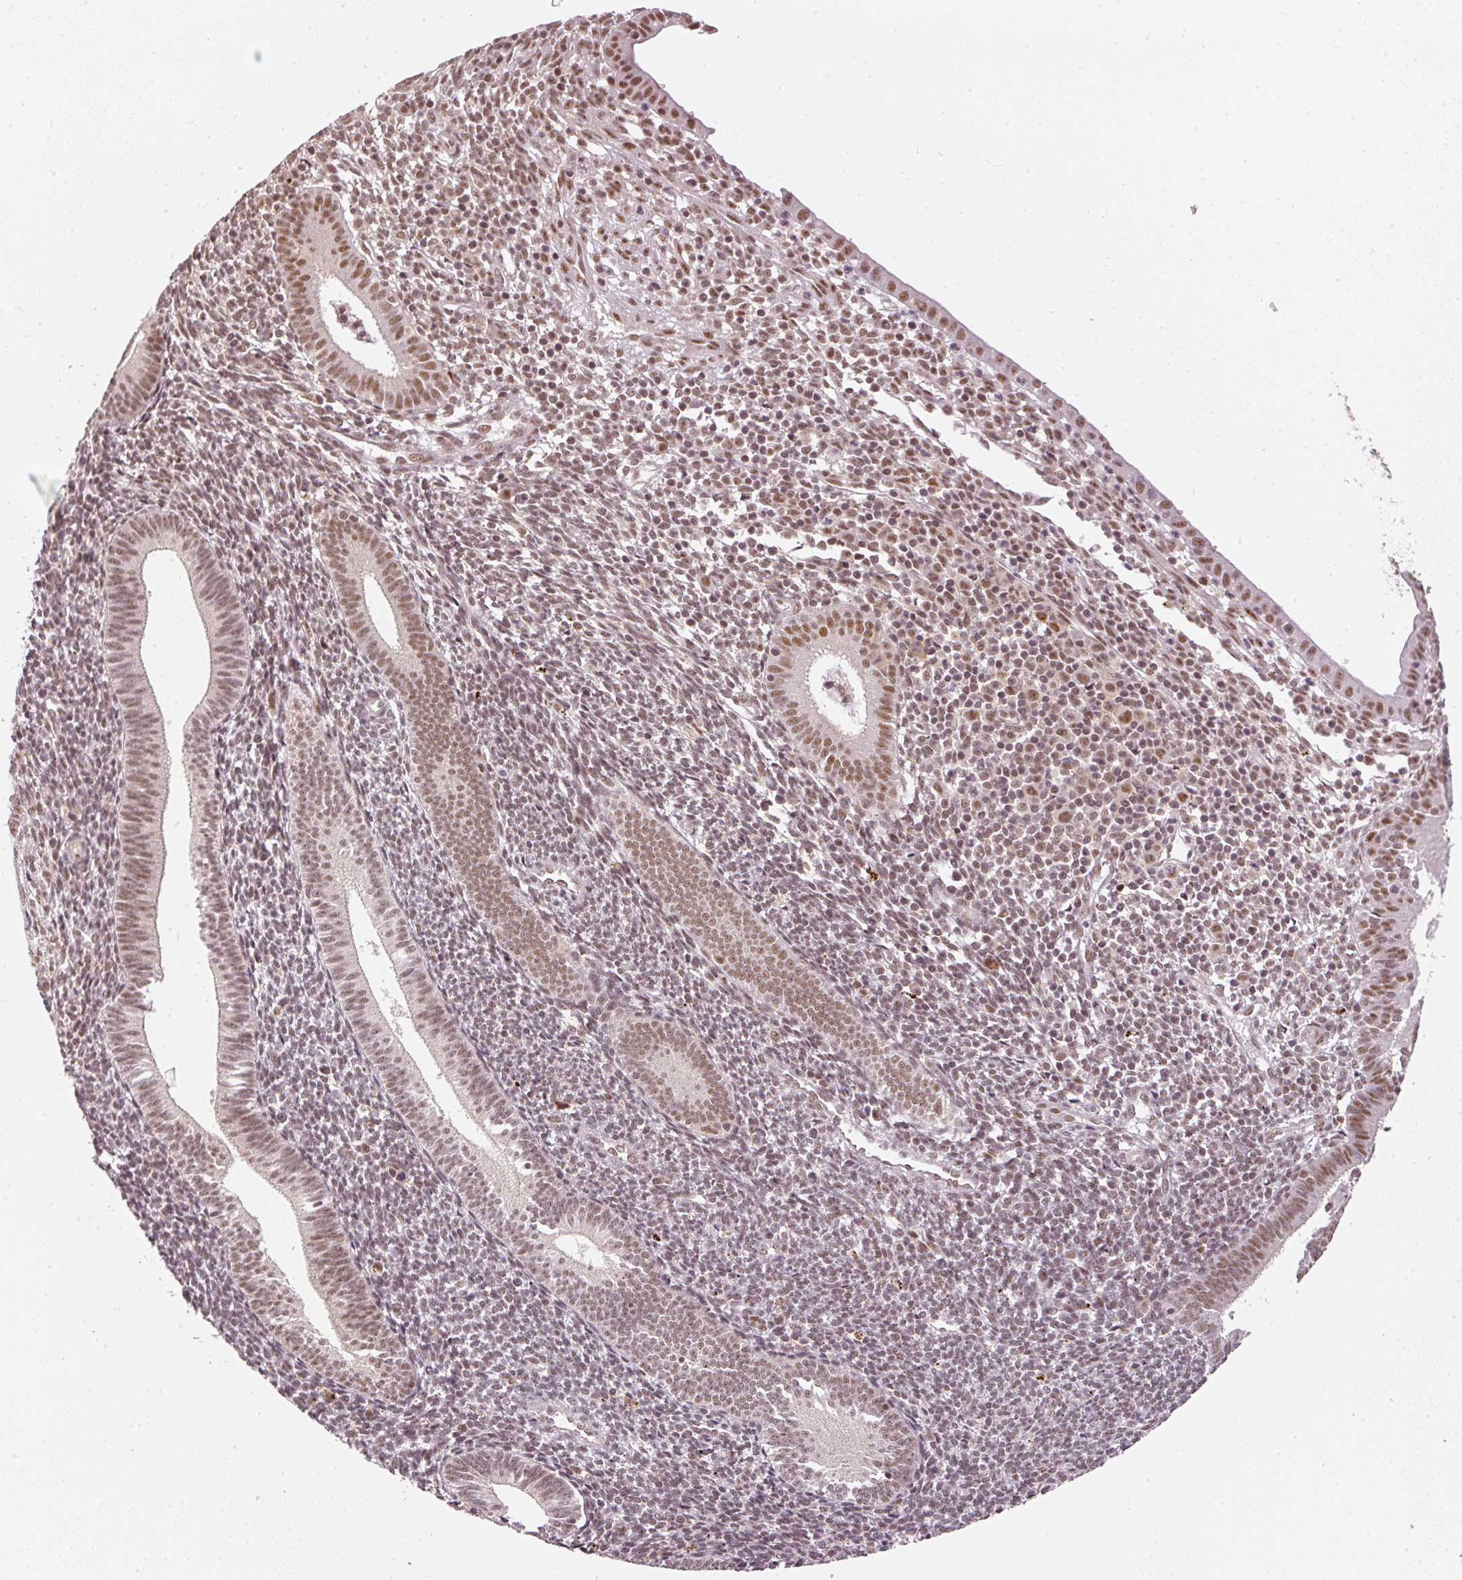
{"staining": {"intensity": "moderate", "quantity": "25%-75%", "location": "nuclear"}, "tissue": "endometrium", "cell_type": "Cells in endometrial stroma", "image_type": "normal", "snomed": [{"axis": "morphology", "description": "Normal tissue, NOS"}, {"axis": "topography", "description": "Endometrium"}], "caption": "IHC (DAB (3,3'-diaminobenzidine)) staining of normal endometrium exhibits moderate nuclear protein expression in approximately 25%-75% of cells in endometrial stroma.", "gene": "THOC6", "patient": {"sex": "female", "age": 41}}